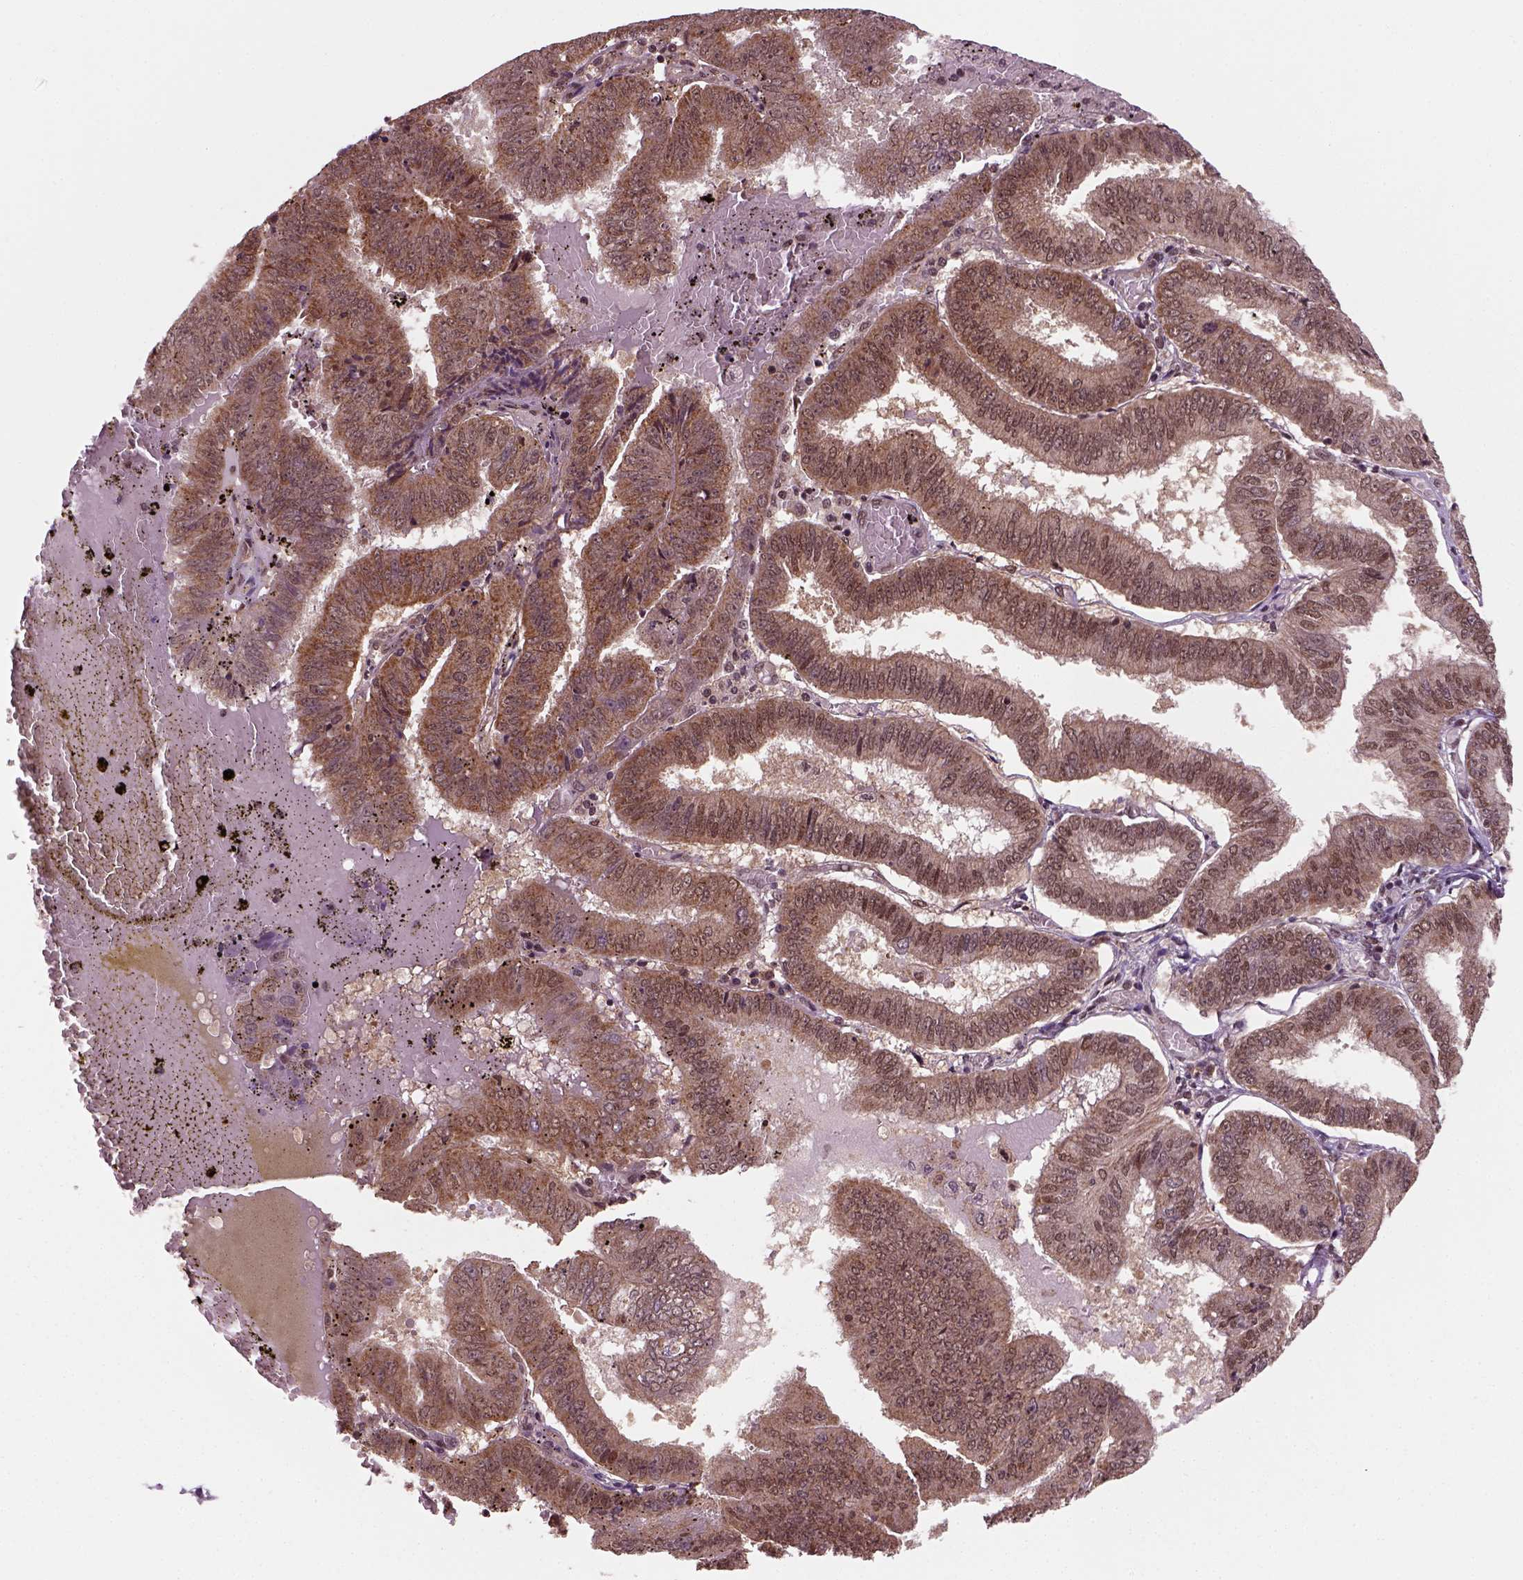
{"staining": {"intensity": "moderate", "quantity": ">75%", "location": "cytoplasmic/membranous"}, "tissue": "endometrial cancer", "cell_type": "Tumor cells", "image_type": "cancer", "snomed": [{"axis": "morphology", "description": "Adenocarcinoma, NOS"}, {"axis": "topography", "description": "Endometrium"}], "caption": "Adenocarcinoma (endometrial) tissue exhibits moderate cytoplasmic/membranous expression in about >75% of tumor cells", "gene": "NUDT9", "patient": {"sex": "female", "age": 66}}